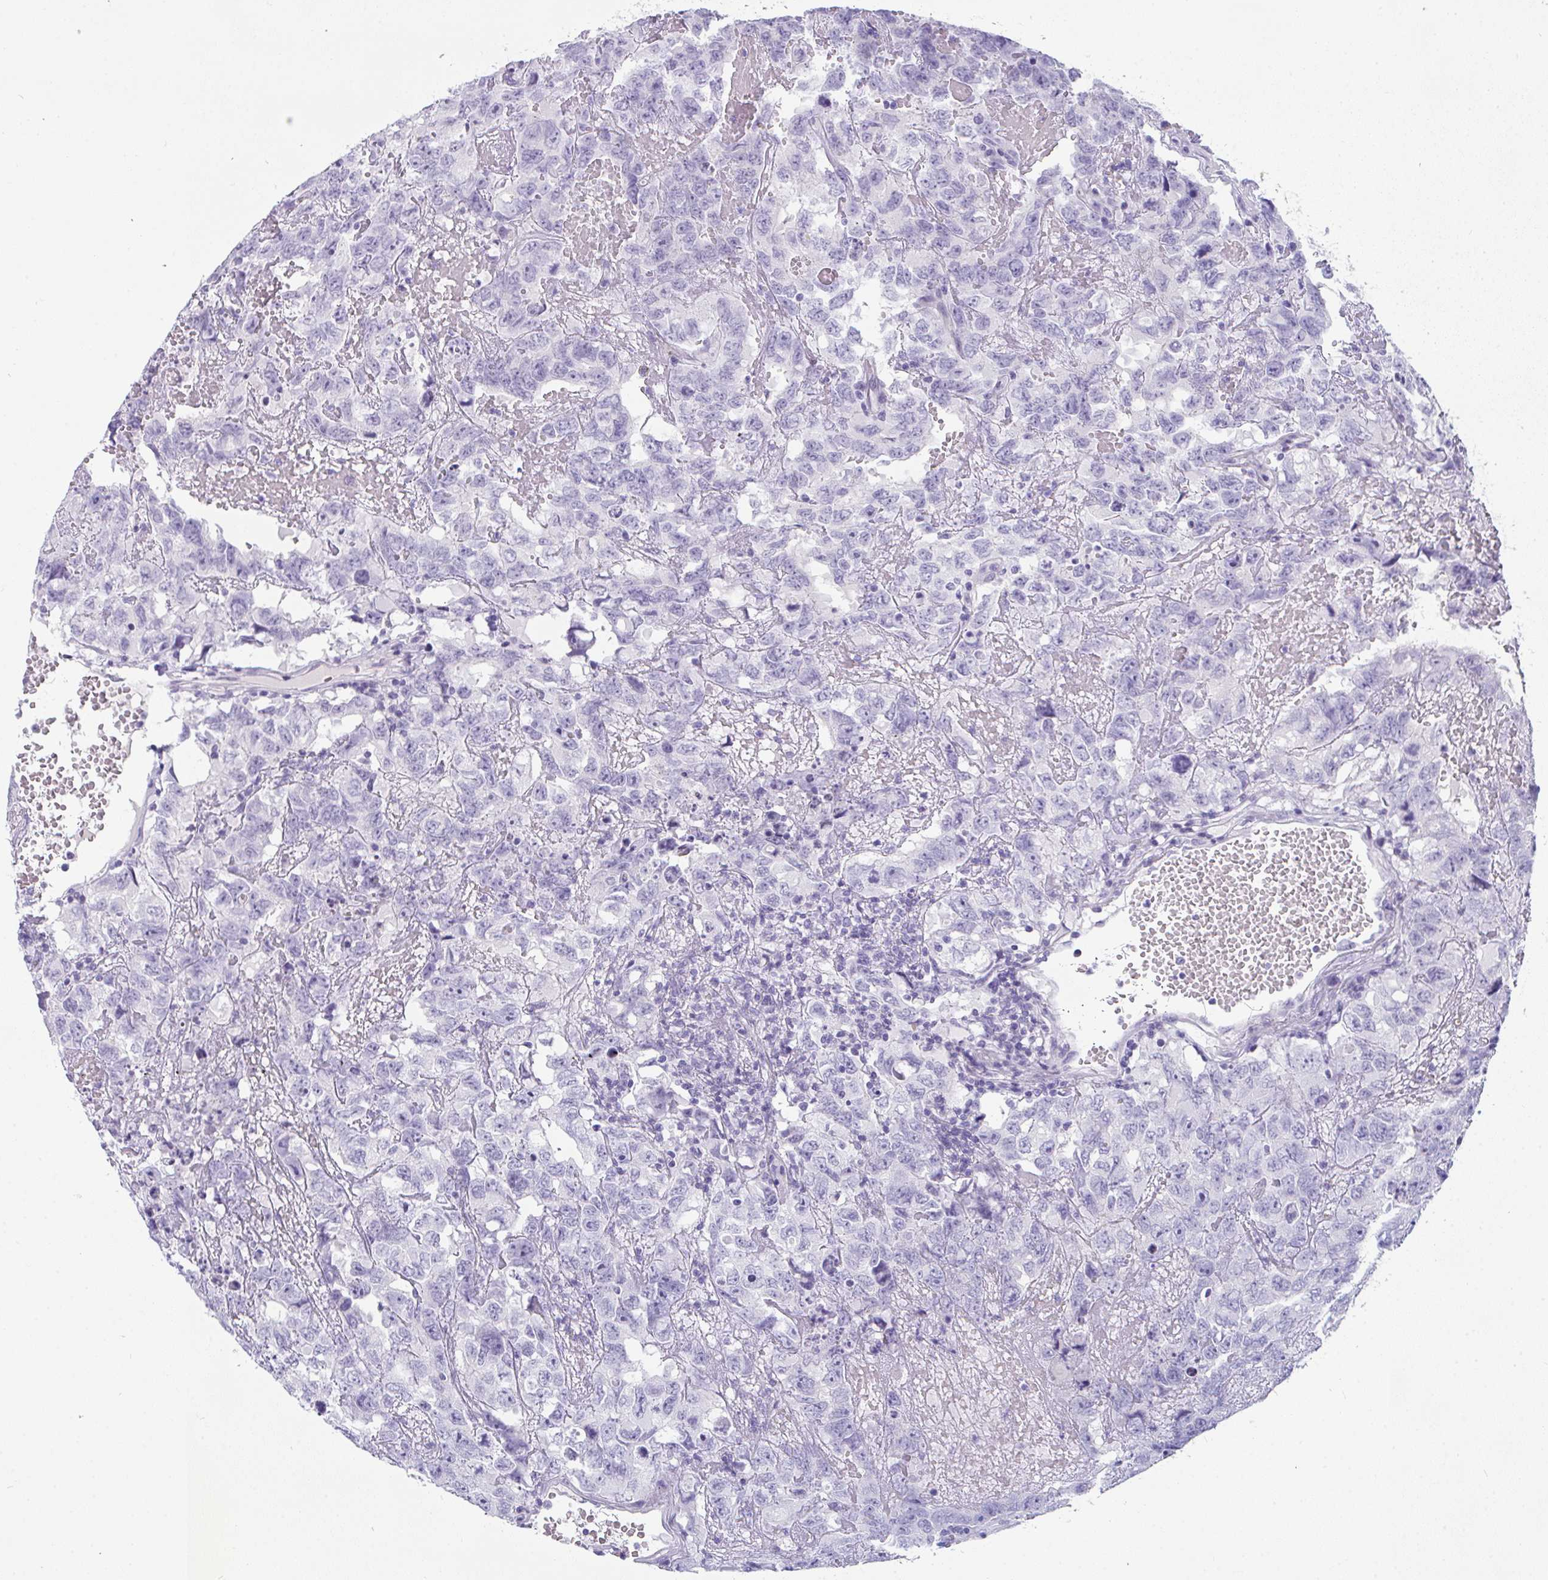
{"staining": {"intensity": "negative", "quantity": "none", "location": "none"}, "tissue": "testis cancer", "cell_type": "Tumor cells", "image_type": "cancer", "snomed": [{"axis": "morphology", "description": "Carcinoma, Embryonal, NOS"}, {"axis": "topography", "description": "Testis"}], "caption": "Embryonal carcinoma (testis) stained for a protein using IHC exhibits no staining tumor cells.", "gene": "TTC30B", "patient": {"sex": "male", "age": 45}}